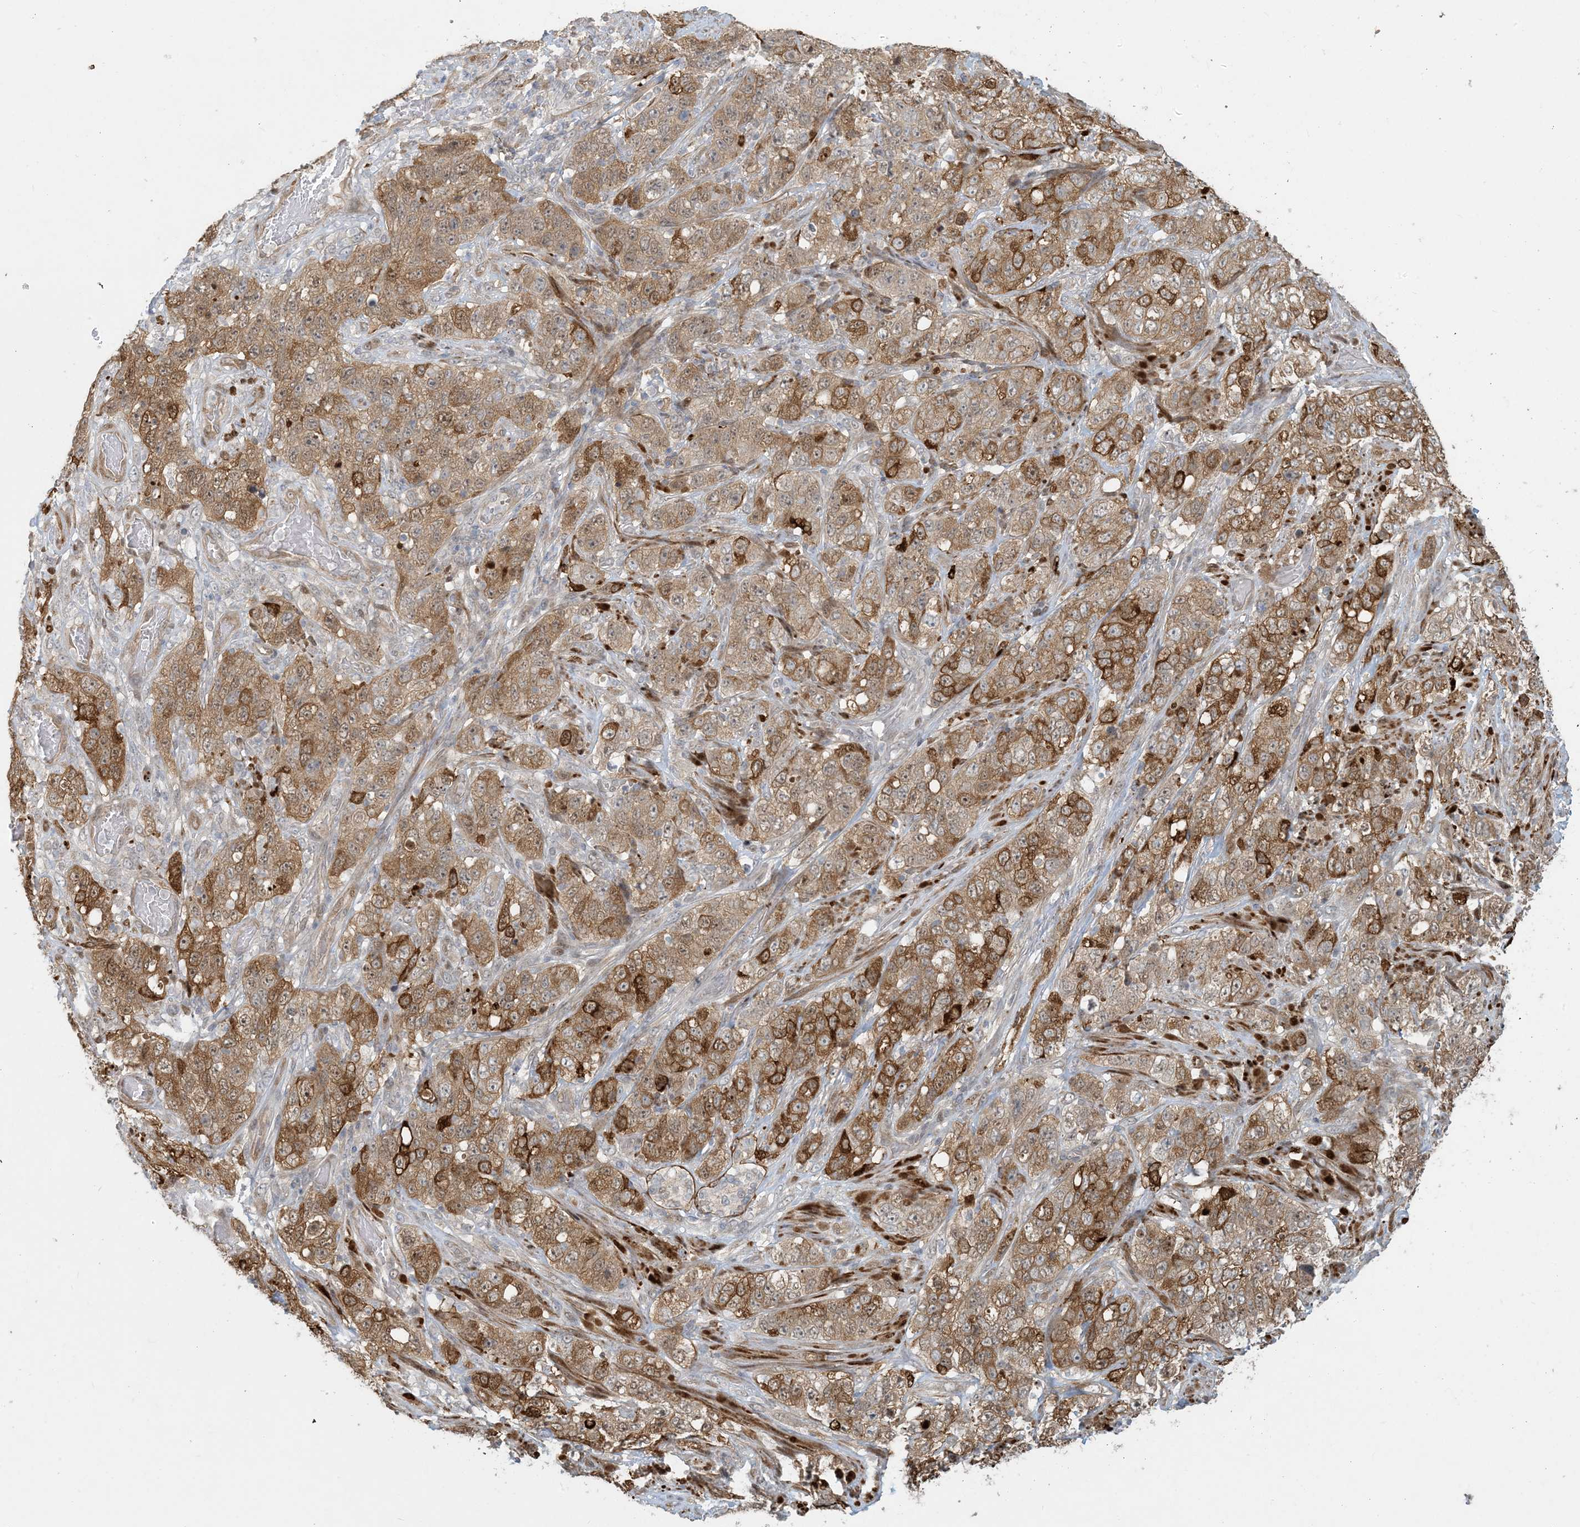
{"staining": {"intensity": "moderate", "quantity": ">75%", "location": "cytoplasmic/membranous"}, "tissue": "stomach cancer", "cell_type": "Tumor cells", "image_type": "cancer", "snomed": [{"axis": "morphology", "description": "Adenocarcinoma, NOS"}, {"axis": "topography", "description": "Stomach"}], "caption": "Protein staining displays moderate cytoplasmic/membranous expression in approximately >75% of tumor cells in stomach cancer (adenocarcinoma).", "gene": "BCORL1", "patient": {"sex": "male", "age": 48}}